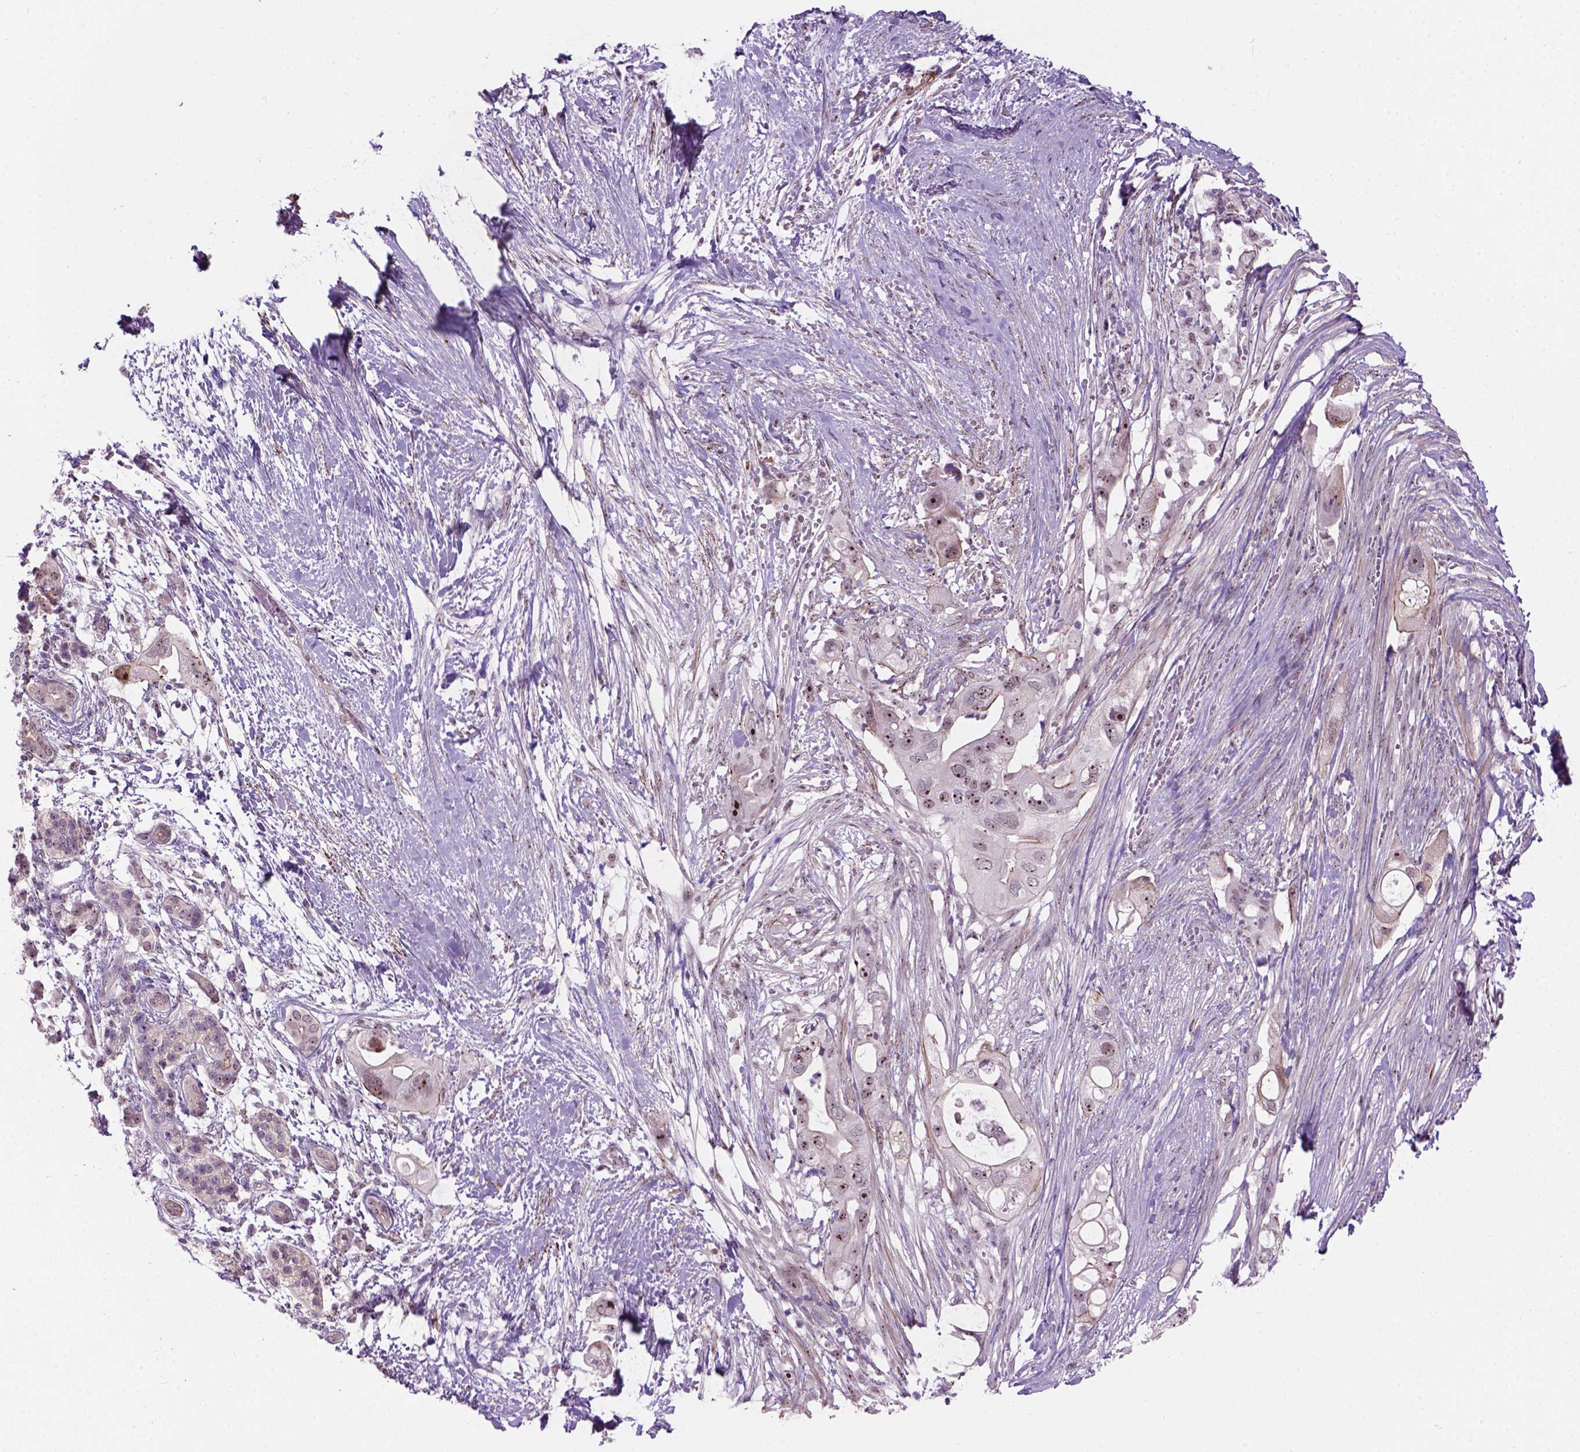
{"staining": {"intensity": "moderate", "quantity": ">75%", "location": "nuclear"}, "tissue": "pancreatic cancer", "cell_type": "Tumor cells", "image_type": "cancer", "snomed": [{"axis": "morphology", "description": "Adenocarcinoma, NOS"}, {"axis": "topography", "description": "Pancreas"}], "caption": "Protein staining by IHC demonstrates moderate nuclear positivity in about >75% of tumor cells in pancreatic cancer (adenocarcinoma).", "gene": "RRS1", "patient": {"sex": "female", "age": 72}}